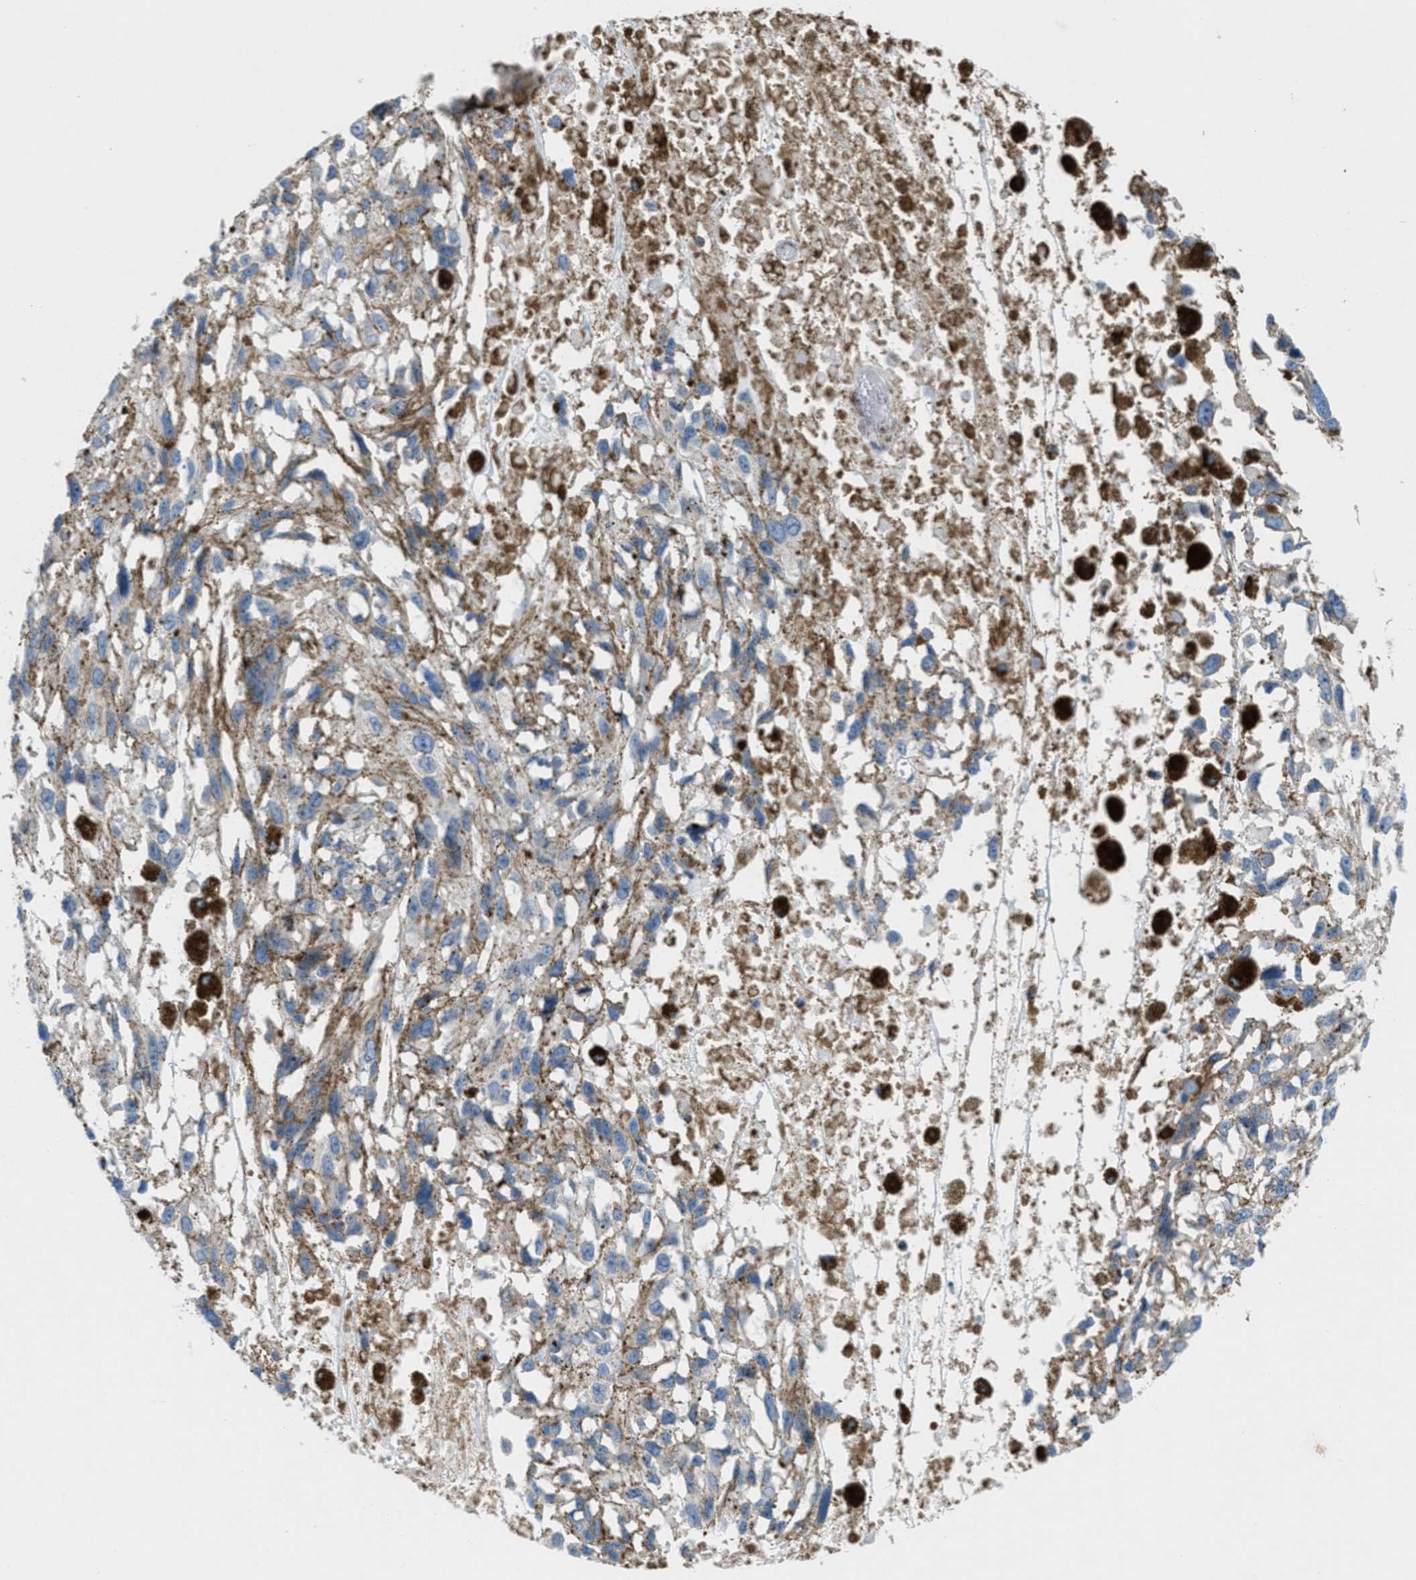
{"staining": {"intensity": "weak", "quantity": "<25%", "location": "cytoplasmic/membranous"}, "tissue": "melanoma", "cell_type": "Tumor cells", "image_type": "cancer", "snomed": [{"axis": "morphology", "description": "Malignant melanoma, Metastatic site"}, {"axis": "topography", "description": "Lymph node"}], "caption": "Tumor cells show no significant protein staining in melanoma.", "gene": "MFSD13A", "patient": {"sex": "male", "age": 59}}